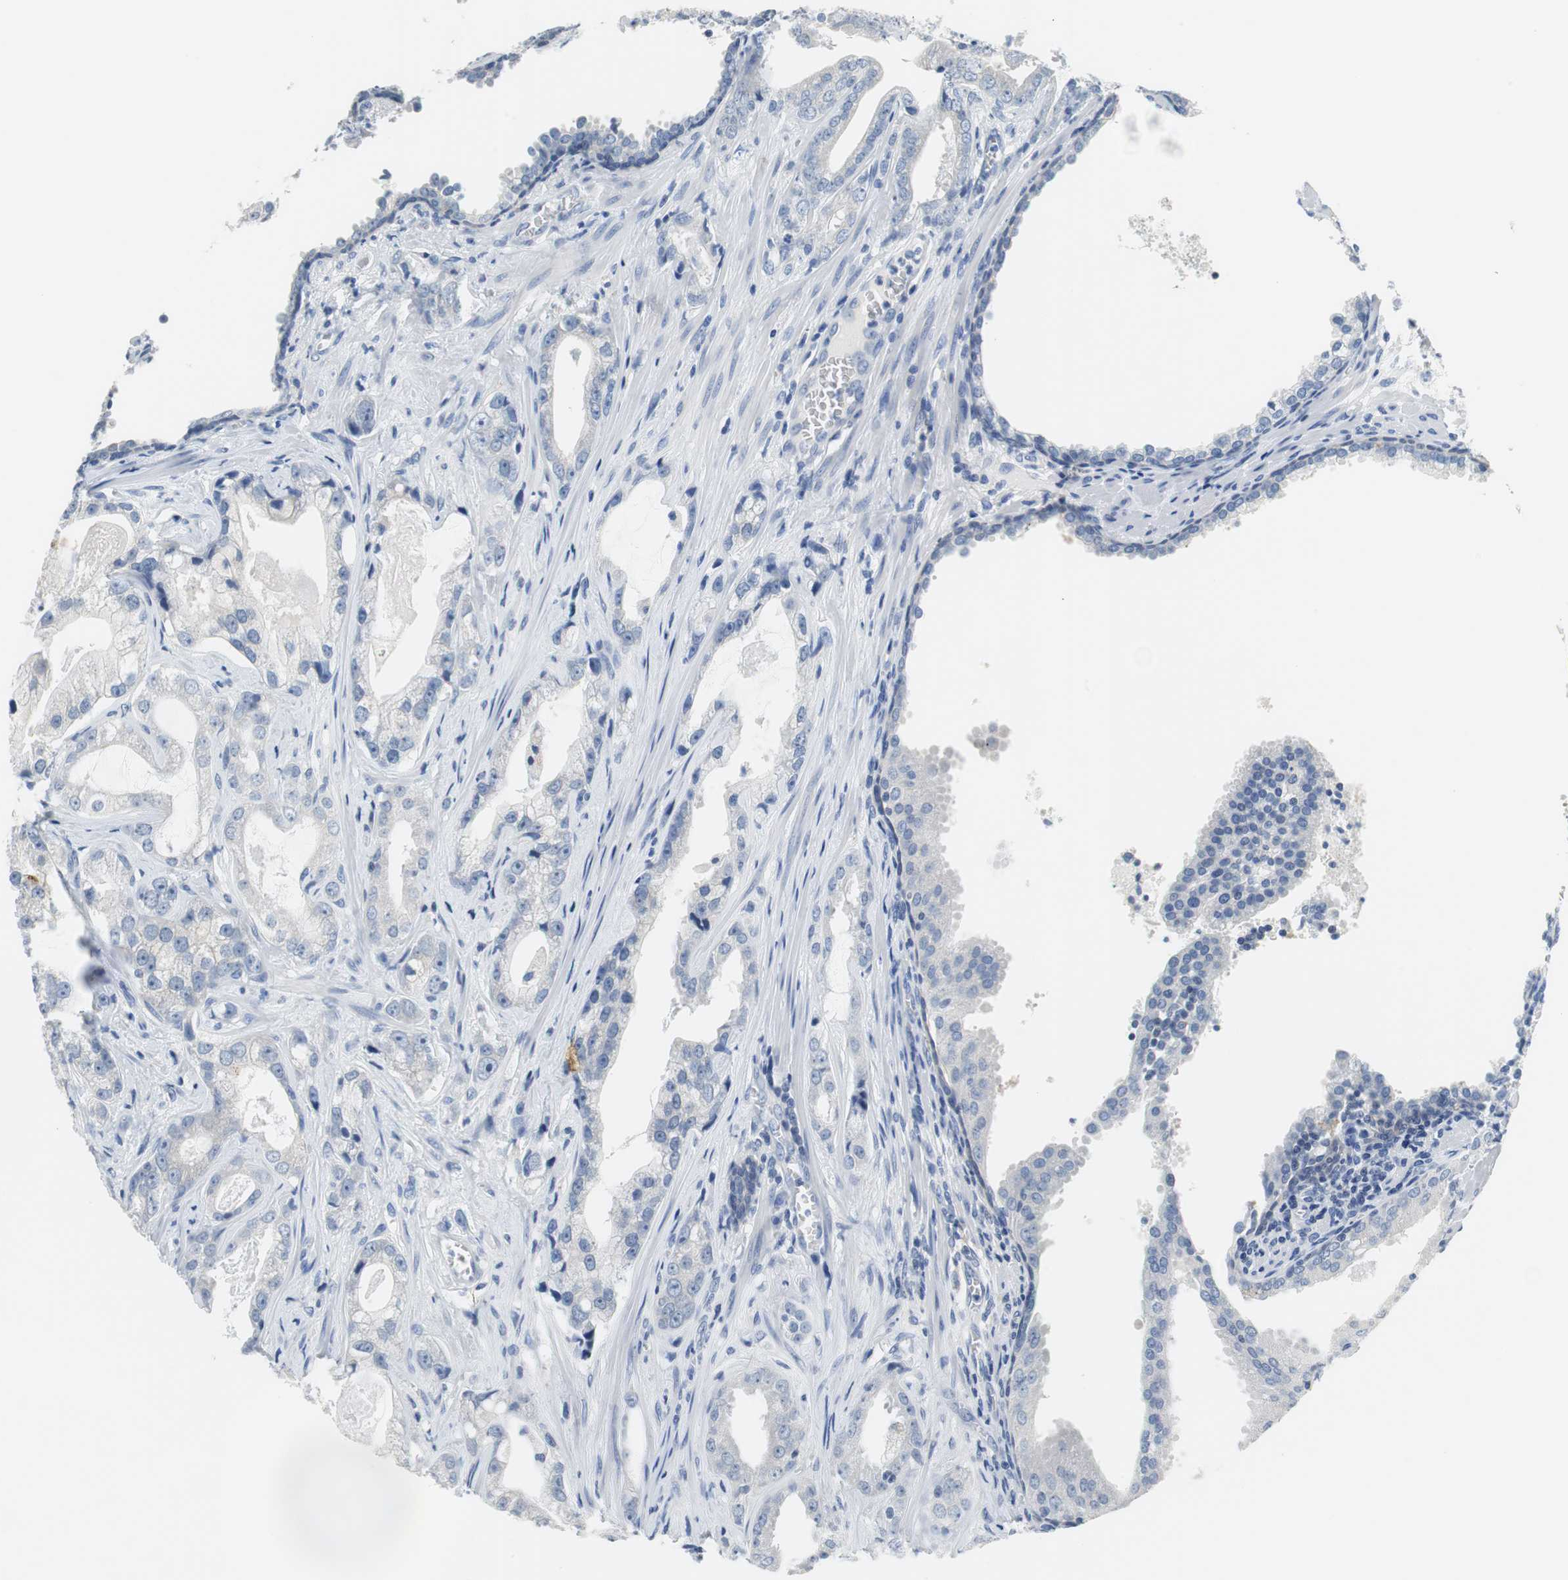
{"staining": {"intensity": "negative", "quantity": "none", "location": "none"}, "tissue": "prostate cancer", "cell_type": "Tumor cells", "image_type": "cancer", "snomed": [{"axis": "morphology", "description": "Adenocarcinoma, Low grade"}, {"axis": "topography", "description": "Prostate"}], "caption": "There is no significant staining in tumor cells of prostate low-grade adenocarcinoma.", "gene": "GLCCI1", "patient": {"sex": "male", "age": 59}}